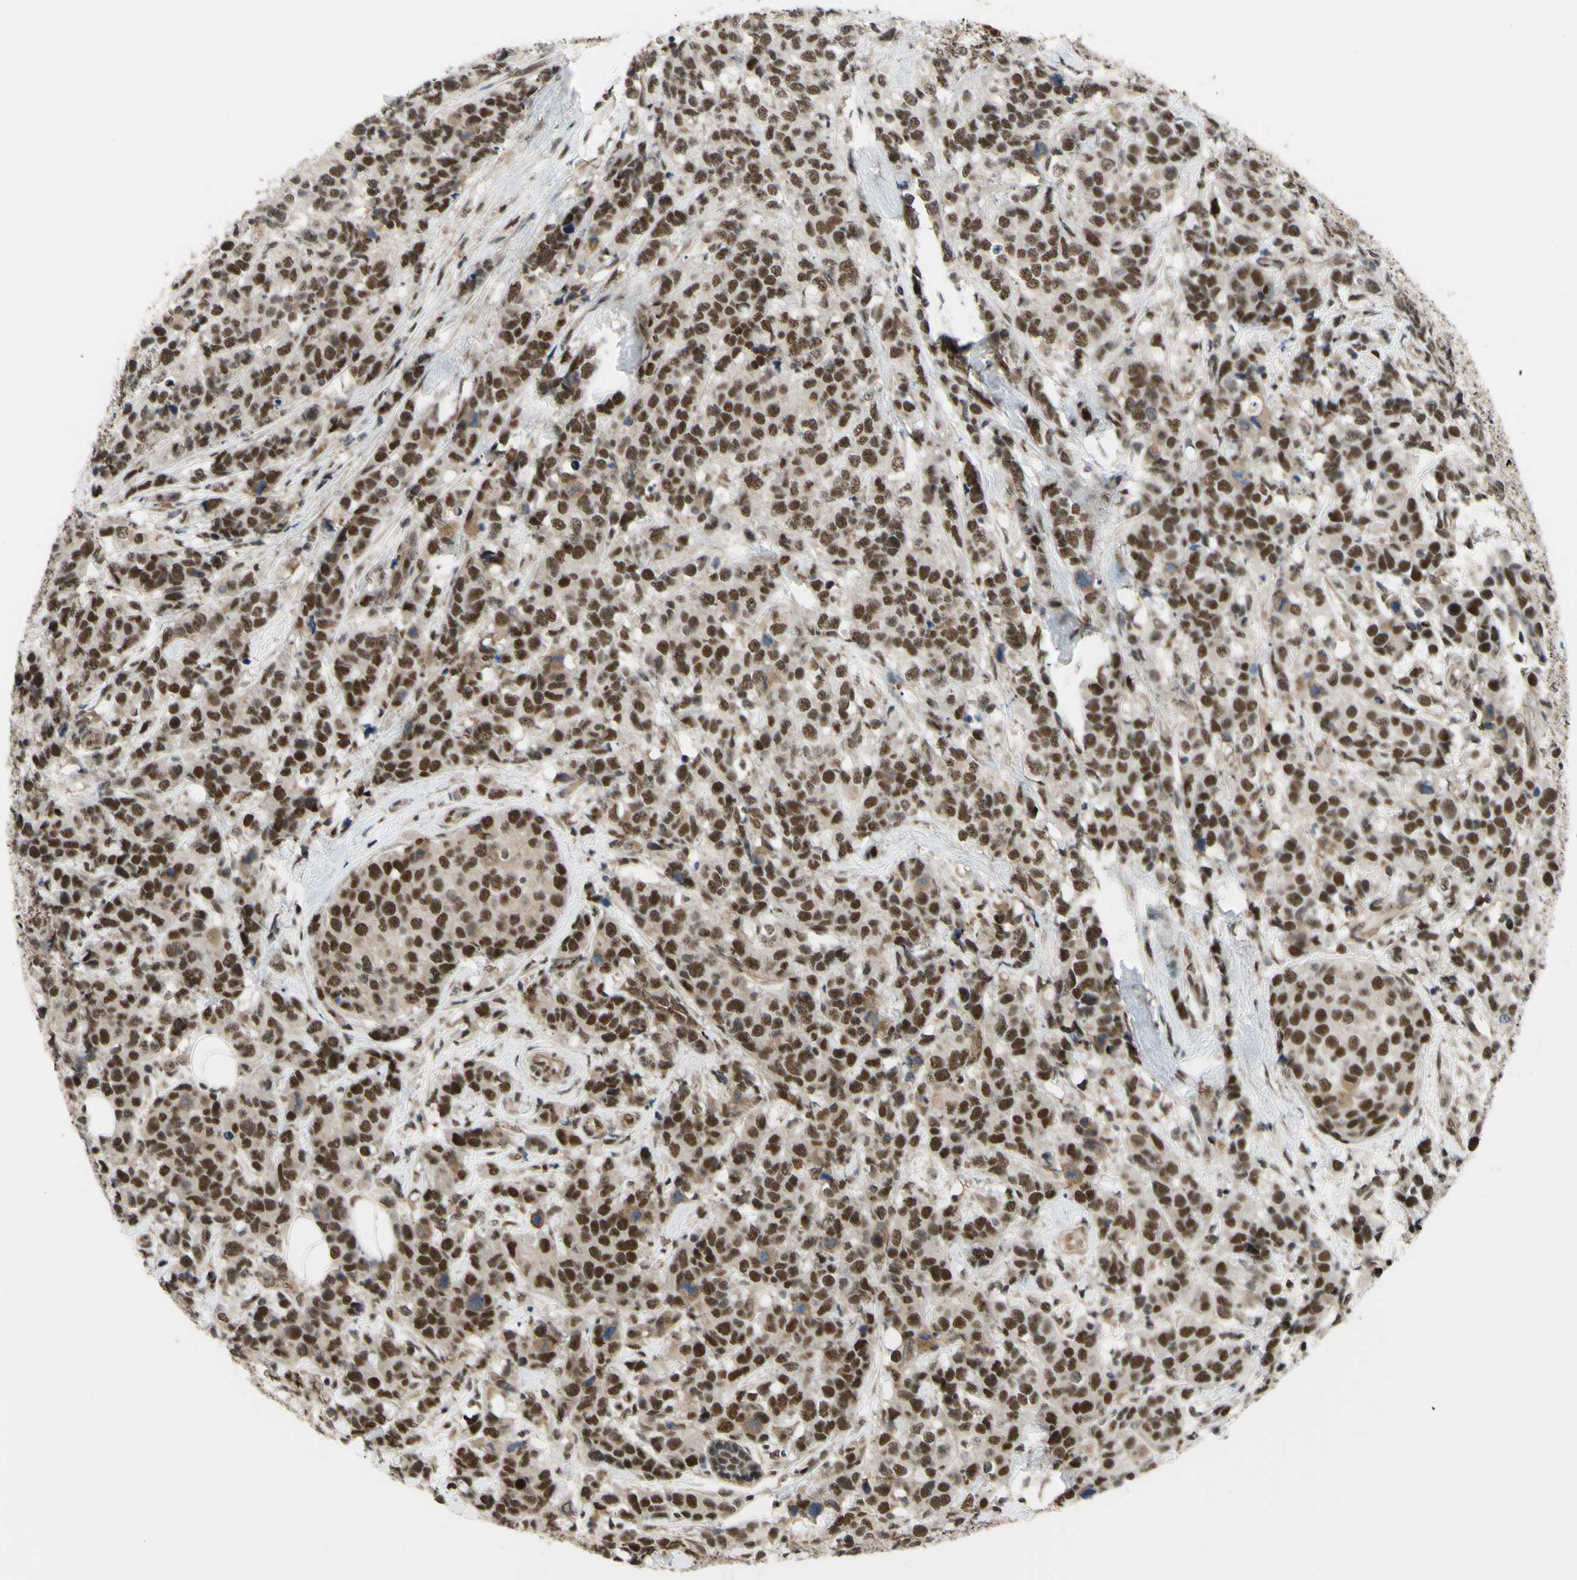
{"staining": {"intensity": "strong", "quantity": ">75%", "location": "nuclear"}, "tissue": "breast cancer", "cell_type": "Tumor cells", "image_type": "cancer", "snomed": [{"axis": "morphology", "description": "Lobular carcinoma"}, {"axis": "topography", "description": "Breast"}], "caption": "This is an image of immunohistochemistry staining of breast lobular carcinoma, which shows strong expression in the nuclear of tumor cells.", "gene": "THAP12", "patient": {"sex": "female", "age": 59}}